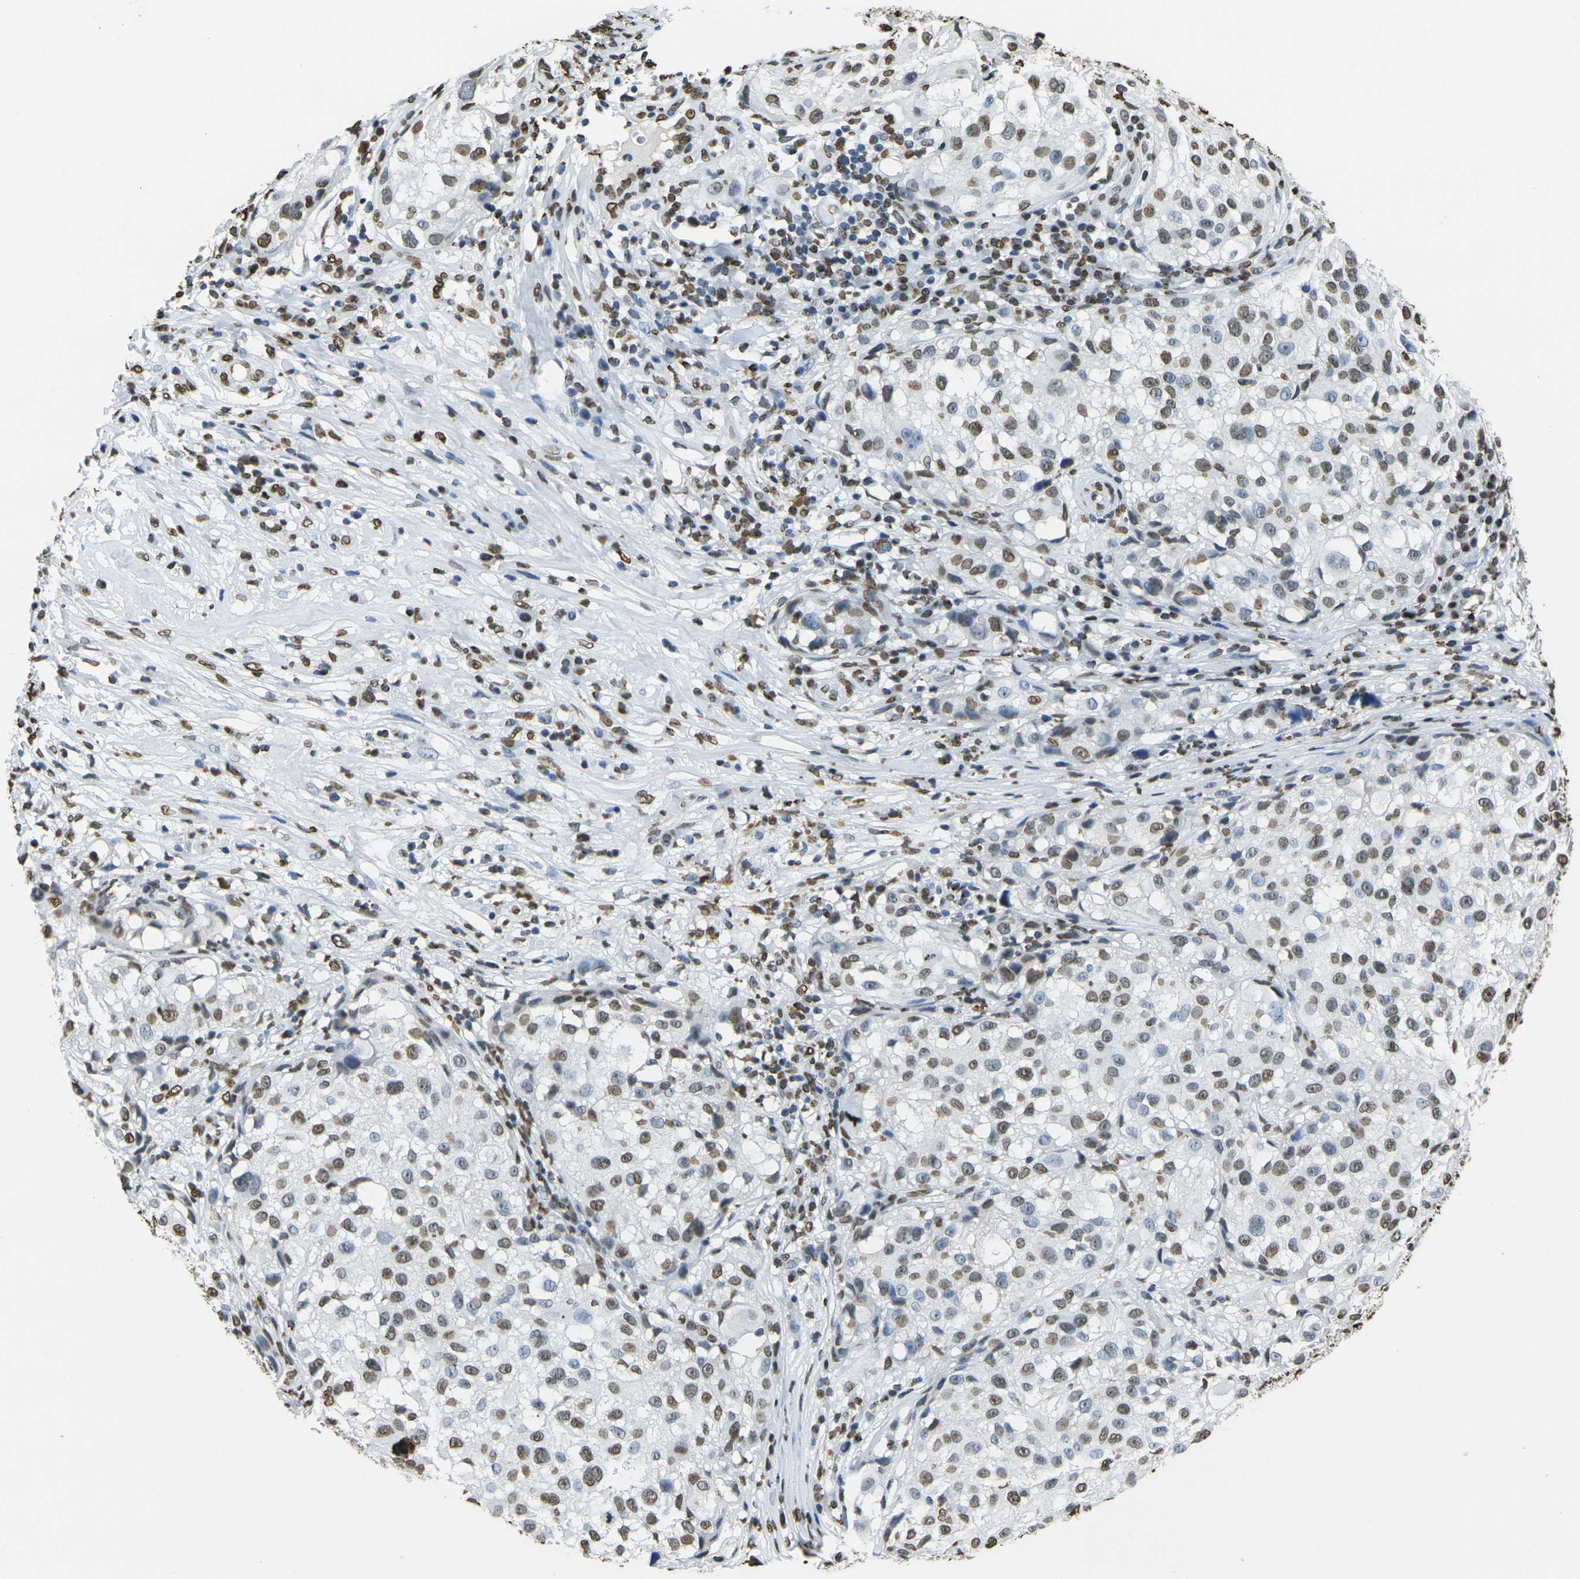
{"staining": {"intensity": "moderate", "quantity": "25%-75%", "location": "nuclear"}, "tissue": "melanoma", "cell_type": "Tumor cells", "image_type": "cancer", "snomed": [{"axis": "morphology", "description": "Necrosis, NOS"}, {"axis": "morphology", "description": "Malignant melanoma, NOS"}, {"axis": "topography", "description": "Skin"}], "caption": "Immunohistochemical staining of melanoma shows medium levels of moderate nuclear staining in about 25%-75% of tumor cells. Immunohistochemistry (ihc) stains the protein of interest in brown and the nuclei are stained blue.", "gene": "DRAXIN", "patient": {"sex": "female", "age": 87}}